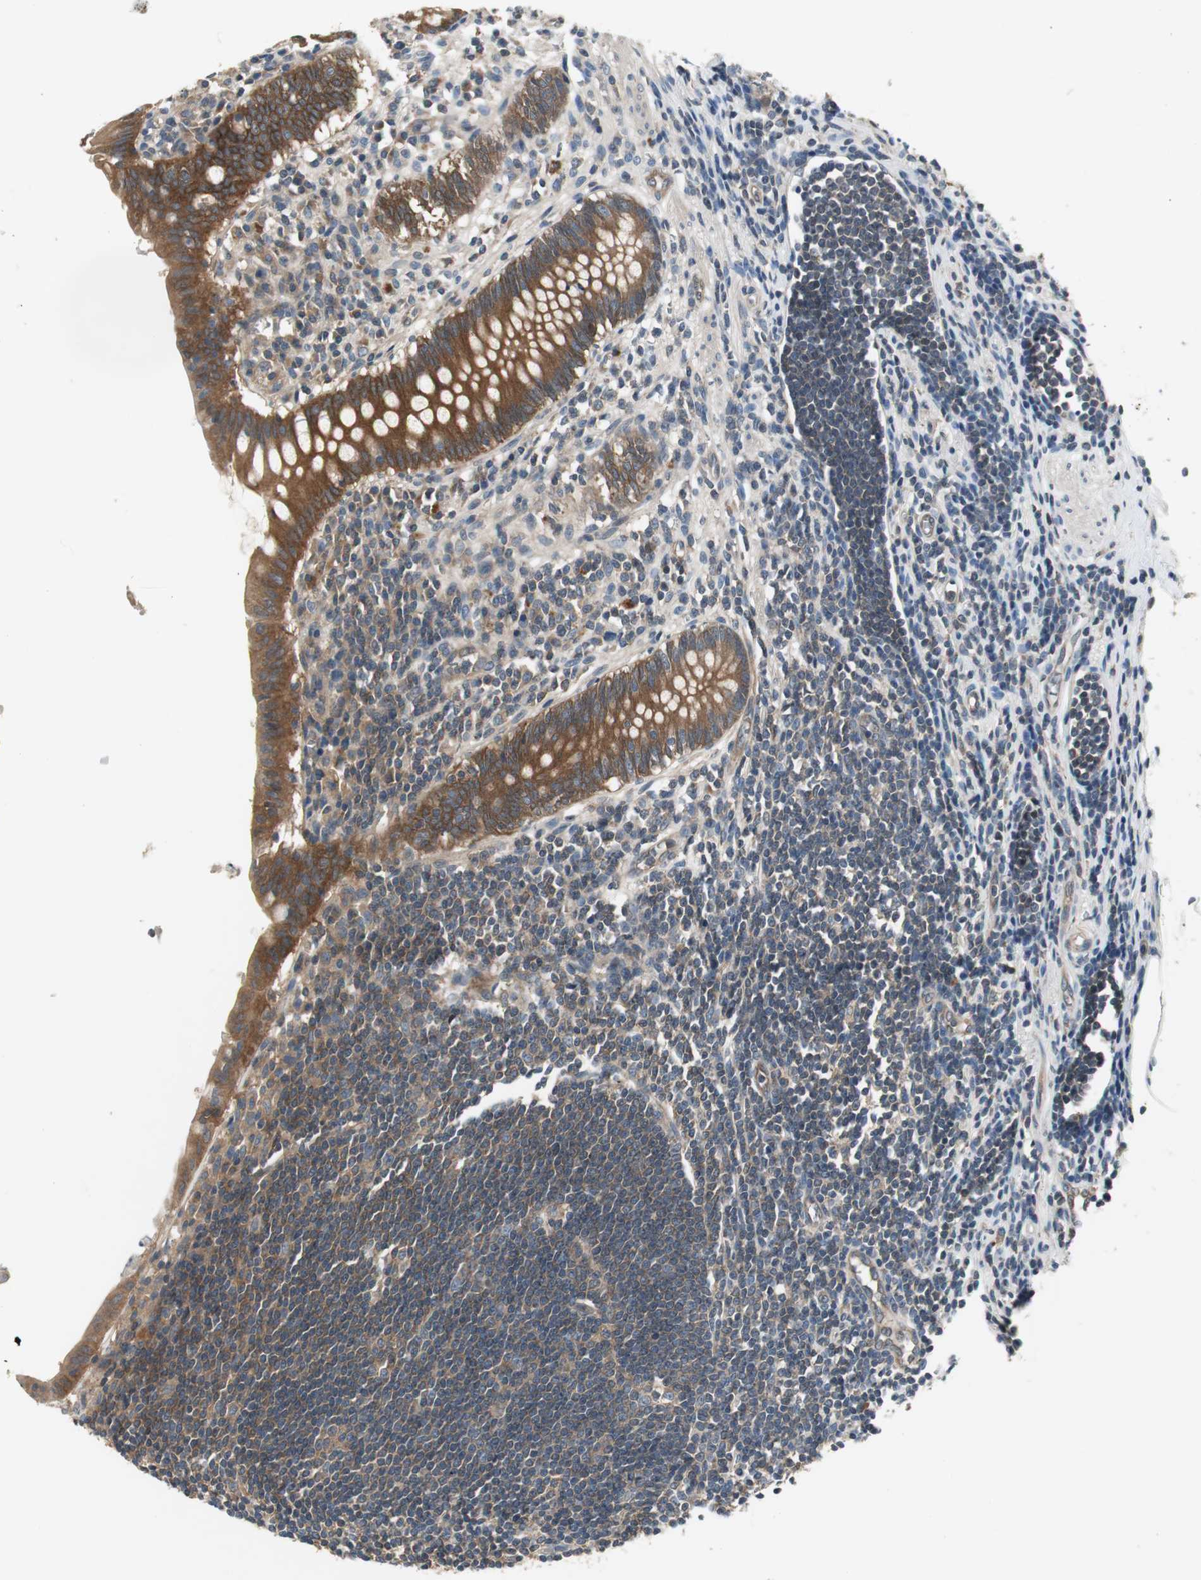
{"staining": {"intensity": "strong", "quantity": ">75%", "location": "cytoplasmic/membranous"}, "tissue": "appendix", "cell_type": "Glandular cells", "image_type": "normal", "snomed": [{"axis": "morphology", "description": "Normal tissue, NOS"}, {"axis": "topography", "description": "Appendix"}], "caption": "Immunohistochemical staining of unremarkable appendix demonstrates strong cytoplasmic/membranous protein expression in about >75% of glandular cells. The protein is shown in brown color, while the nuclei are stained blue.", "gene": "PRKAA1", "patient": {"sex": "female", "age": 50}}